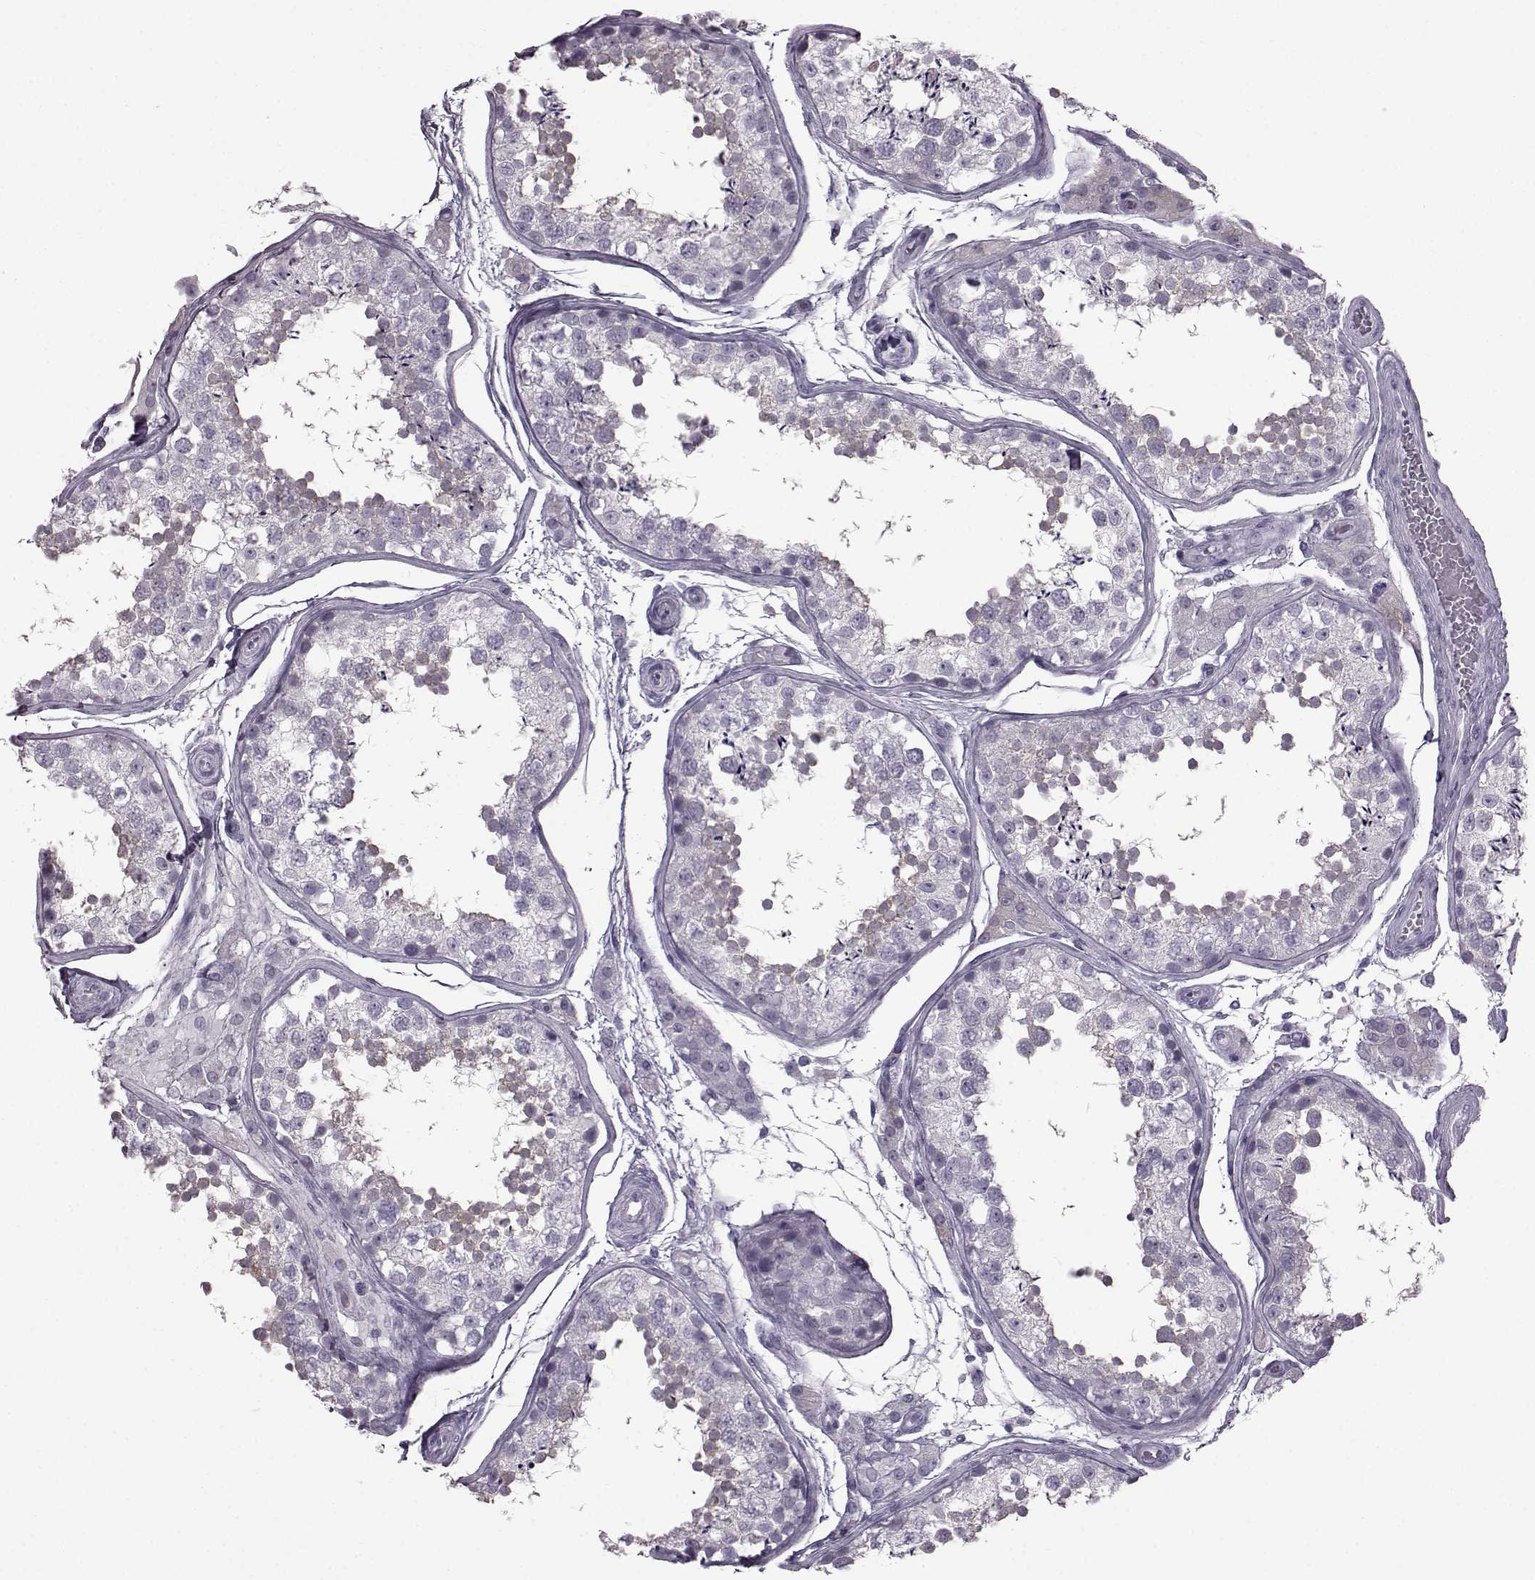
{"staining": {"intensity": "negative", "quantity": "none", "location": "none"}, "tissue": "testis", "cell_type": "Cells in seminiferous ducts", "image_type": "normal", "snomed": [{"axis": "morphology", "description": "Normal tissue, NOS"}, {"axis": "topography", "description": "Testis"}], "caption": "DAB immunohistochemical staining of benign testis shows no significant positivity in cells in seminiferous ducts.", "gene": "SLC28A2", "patient": {"sex": "male", "age": 29}}